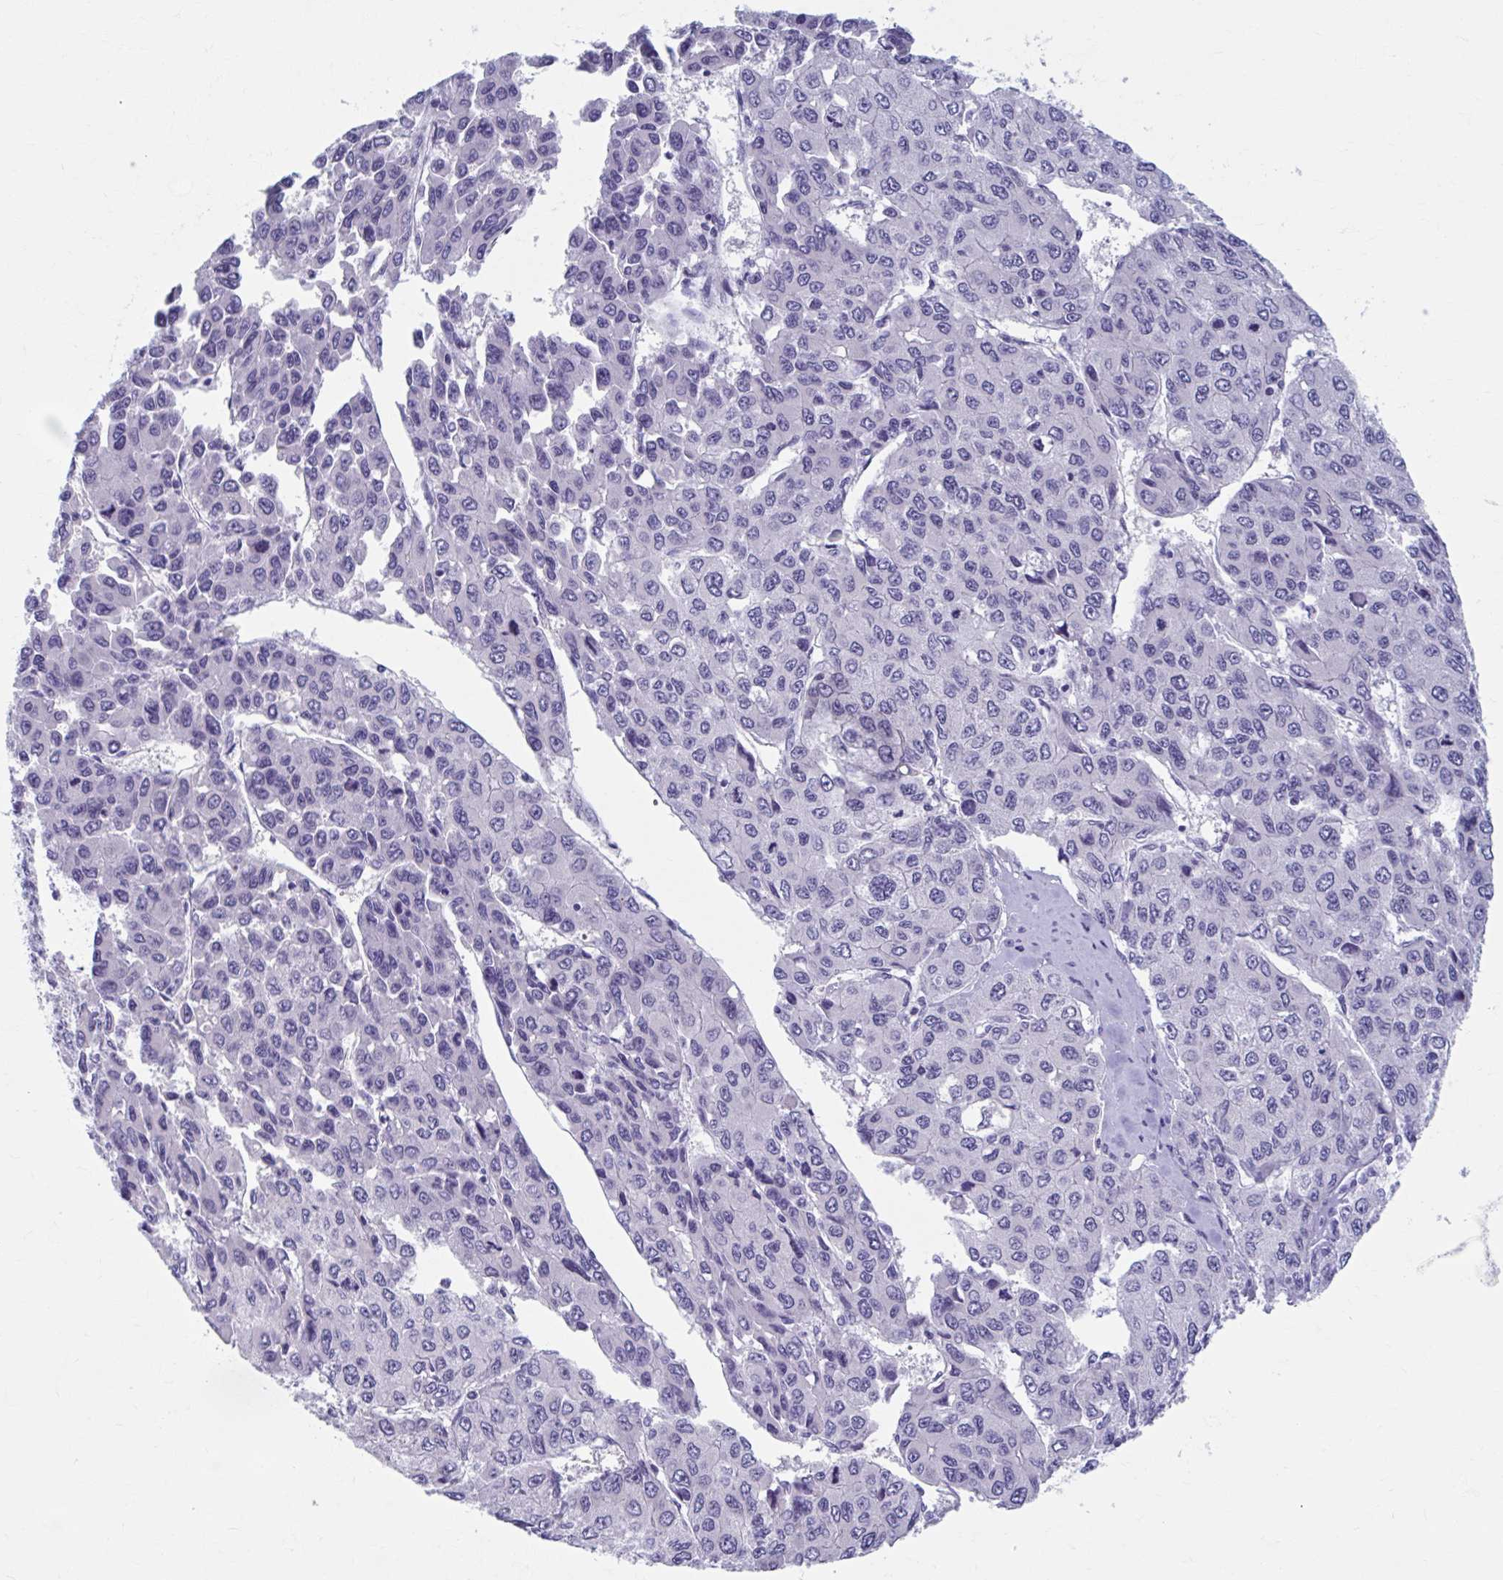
{"staining": {"intensity": "negative", "quantity": "none", "location": "none"}, "tissue": "liver cancer", "cell_type": "Tumor cells", "image_type": "cancer", "snomed": [{"axis": "morphology", "description": "Carcinoma, Hepatocellular, NOS"}, {"axis": "topography", "description": "Liver"}], "caption": "A high-resolution micrograph shows immunohistochemistry (IHC) staining of liver cancer (hepatocellular carcinoma), which displays no significant staining in tumor cells.", "gene": "CCDC105", "patient": {"sex": "female", "age": 66}}